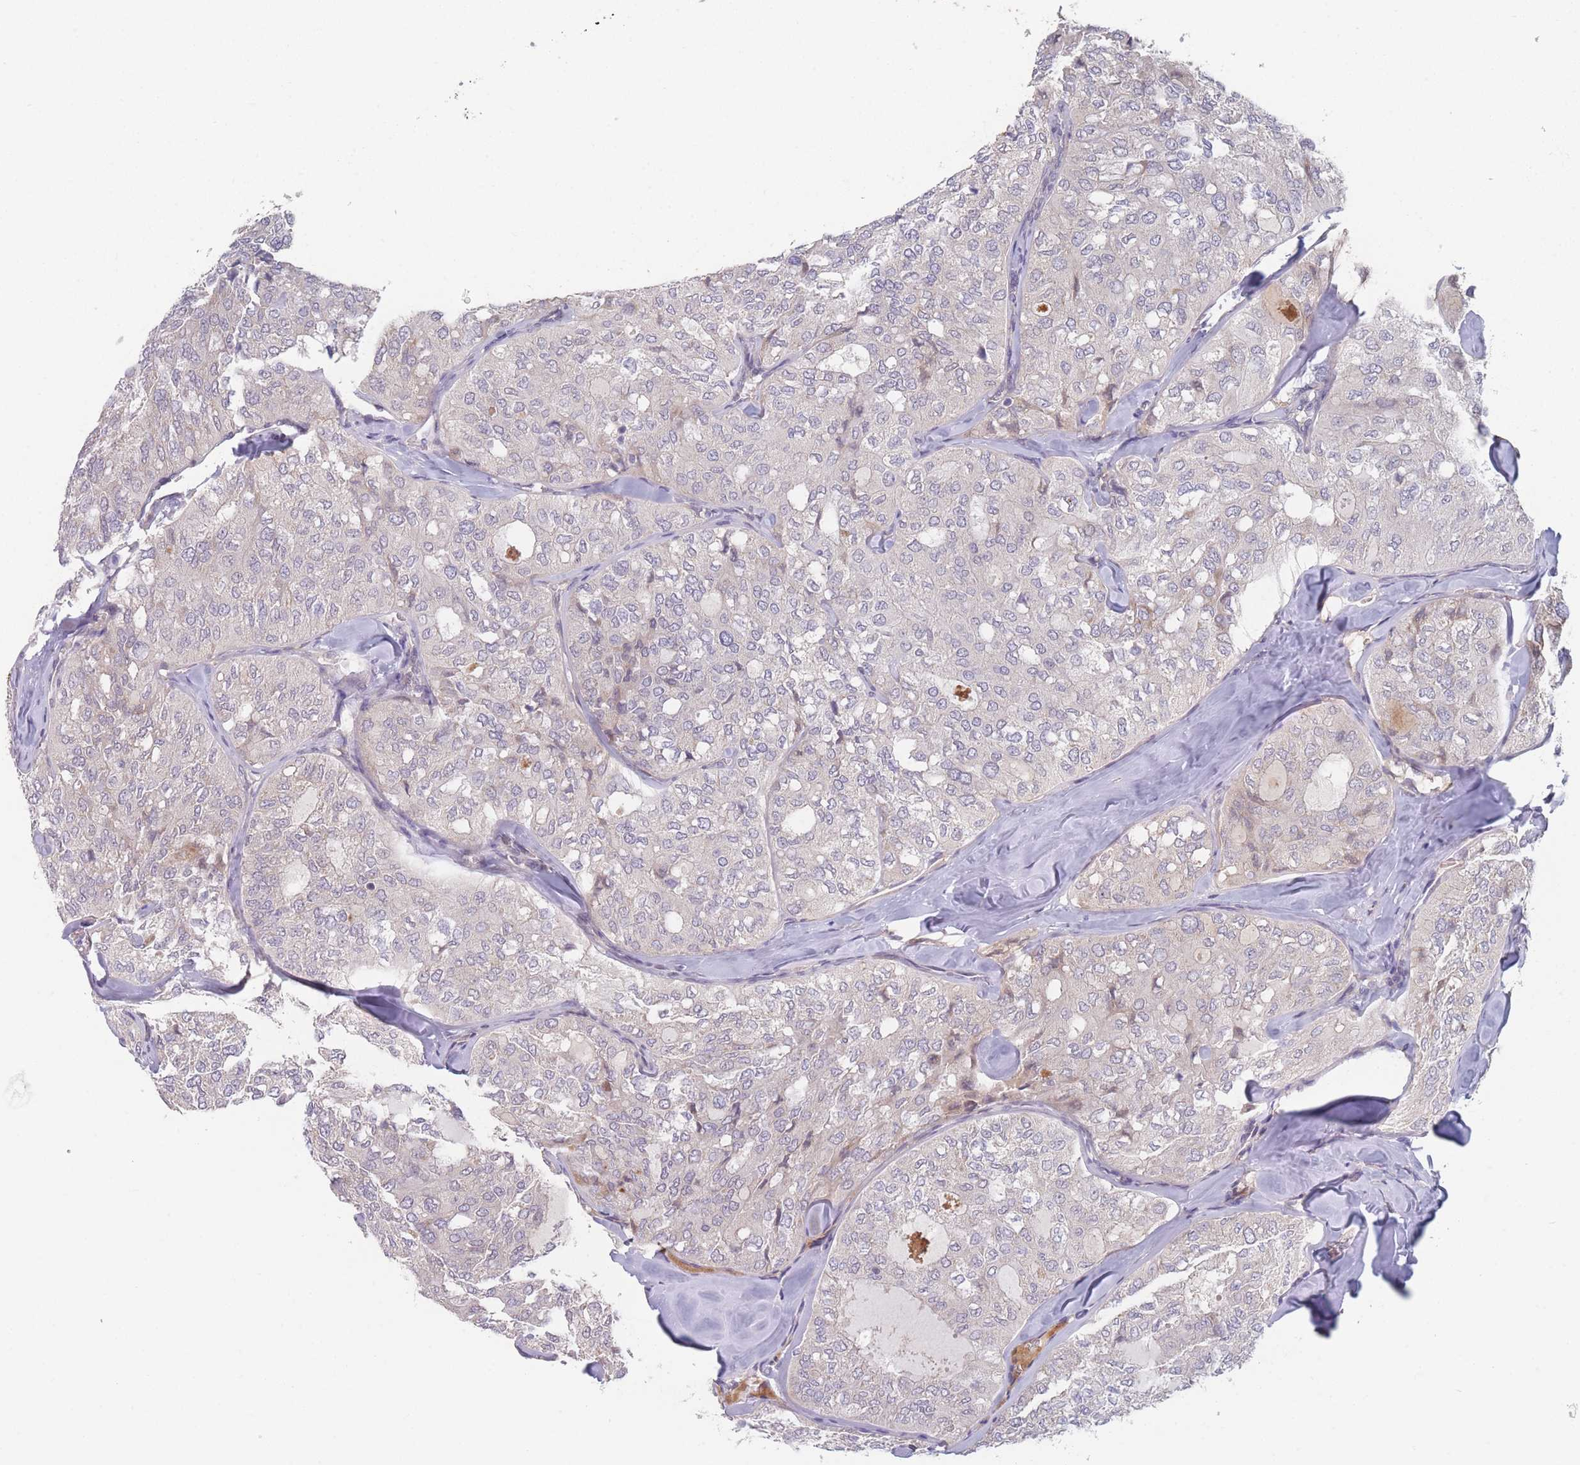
{"staining": {"intensity": "negative", "quantity": "none", "location": "none"}, "tissue": "thyroid cancer", "cell_type": "Tumor cells", "image_type": "cancer", "snomed": [{"axis": "morphology", "description": "Follicular adenoma carcinoma, NOS"}, {"axis": "topography", "description": "Thyroid gland"}], "caption": "There is no significant staining in tumor cells of follicular adenoma carcinoma (thyroid).", "gene": "ANKRD10", "patient": {"sex": "male", "age": 75}}